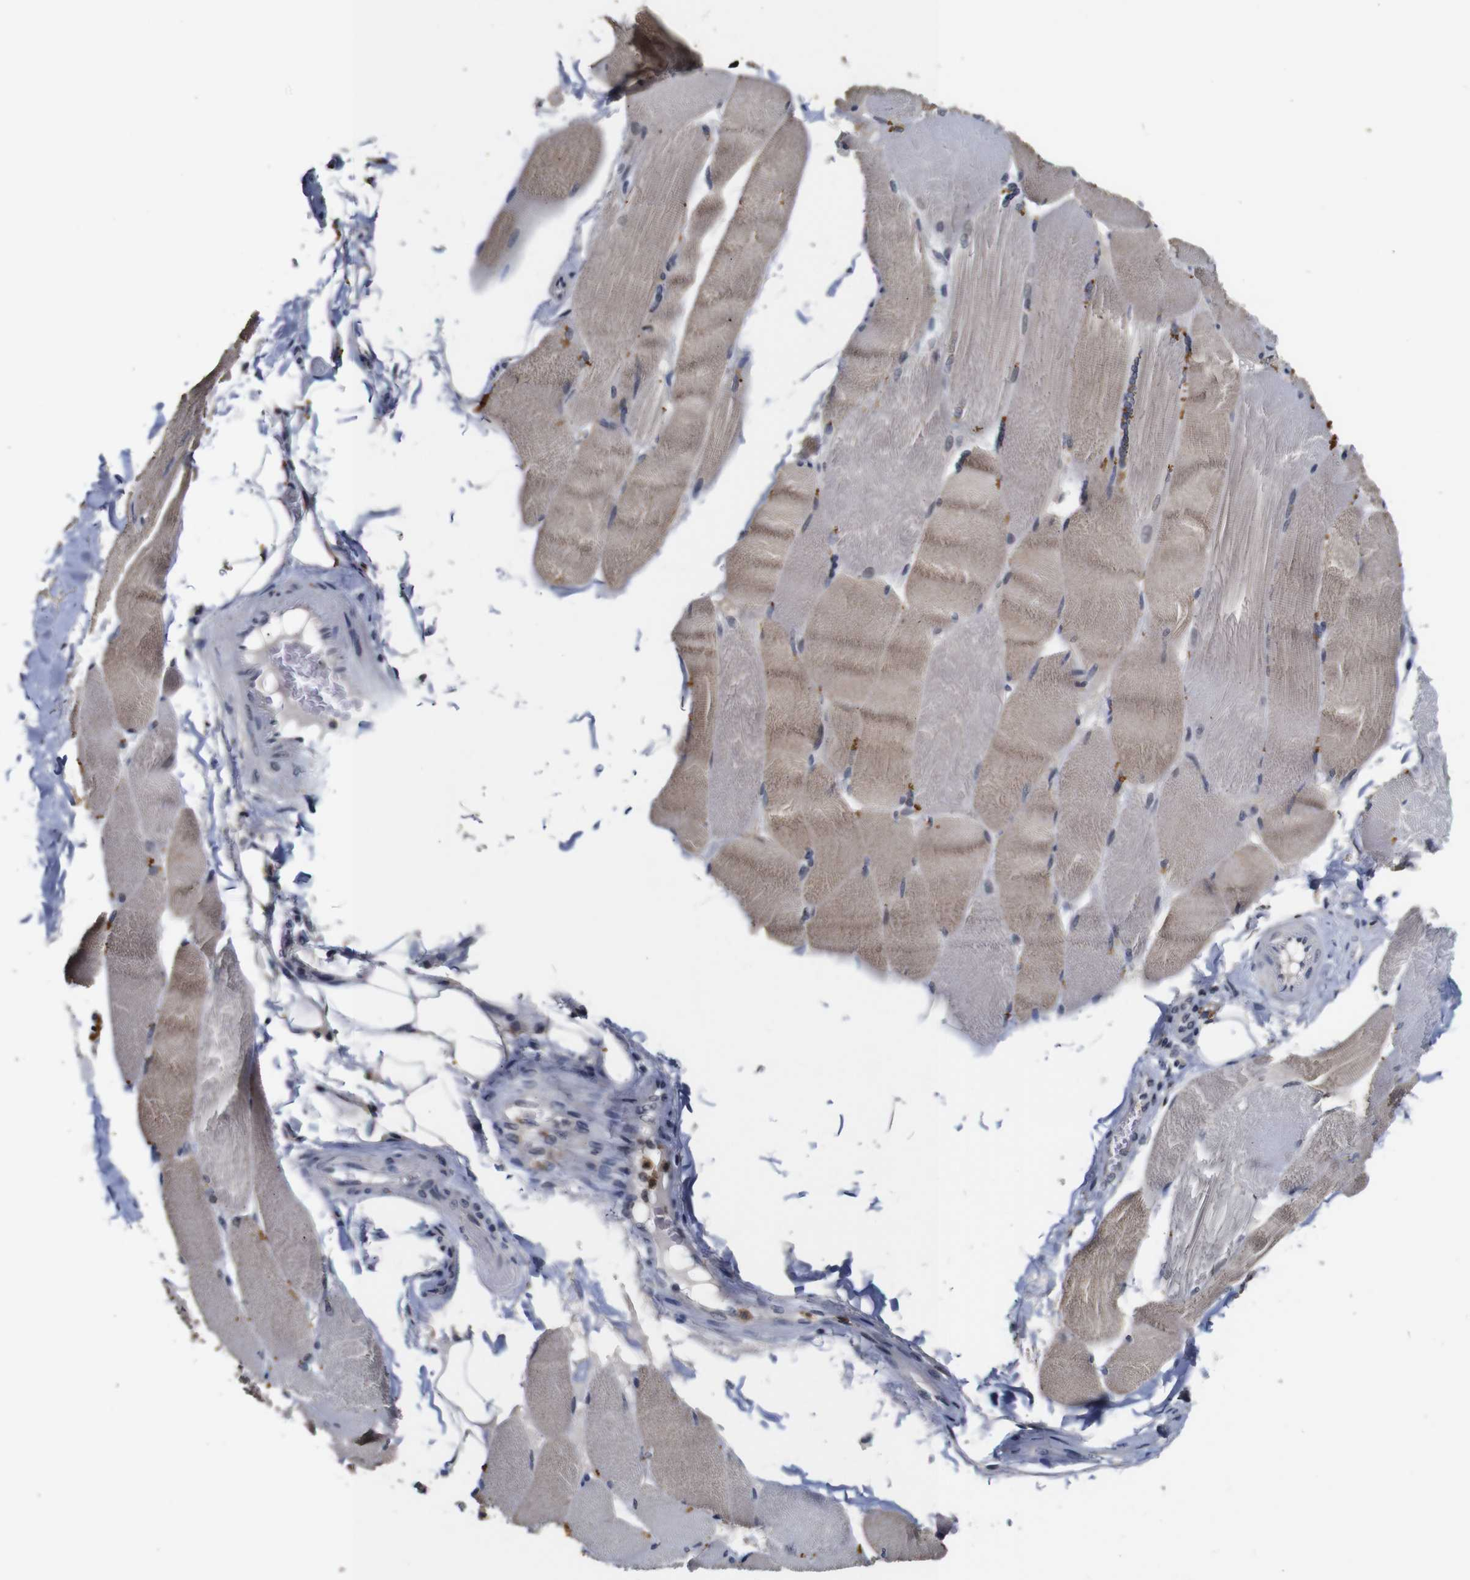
{"staining": {"intensity": "moderate", "quantity": ">75%", "location": "cytoplasmic/membranous"}, "tissue": "skeletal muscle", "cell_type": "Myocytes", "image_type": "normal", "snomed": [{"axis": "morphology", "description": "Normal tissue, NOS"}, {"axis": "topography", "description": "Skin"}, {"axis": "topography", "description": "Skeletal muscle"}], "caption": "IHC histopathology image of normal skeletal muscle: skeletal muscle stained using immunohistochemistry (IHC) exhibits medium levels of moderate protein expression localized specifically in the cytoplasmic/membranous of myocytes, appearing as a cytoplasmic/membranous brown color.", "gene": "NTRK3", "patient": {"sex": "male", "age": 83}}